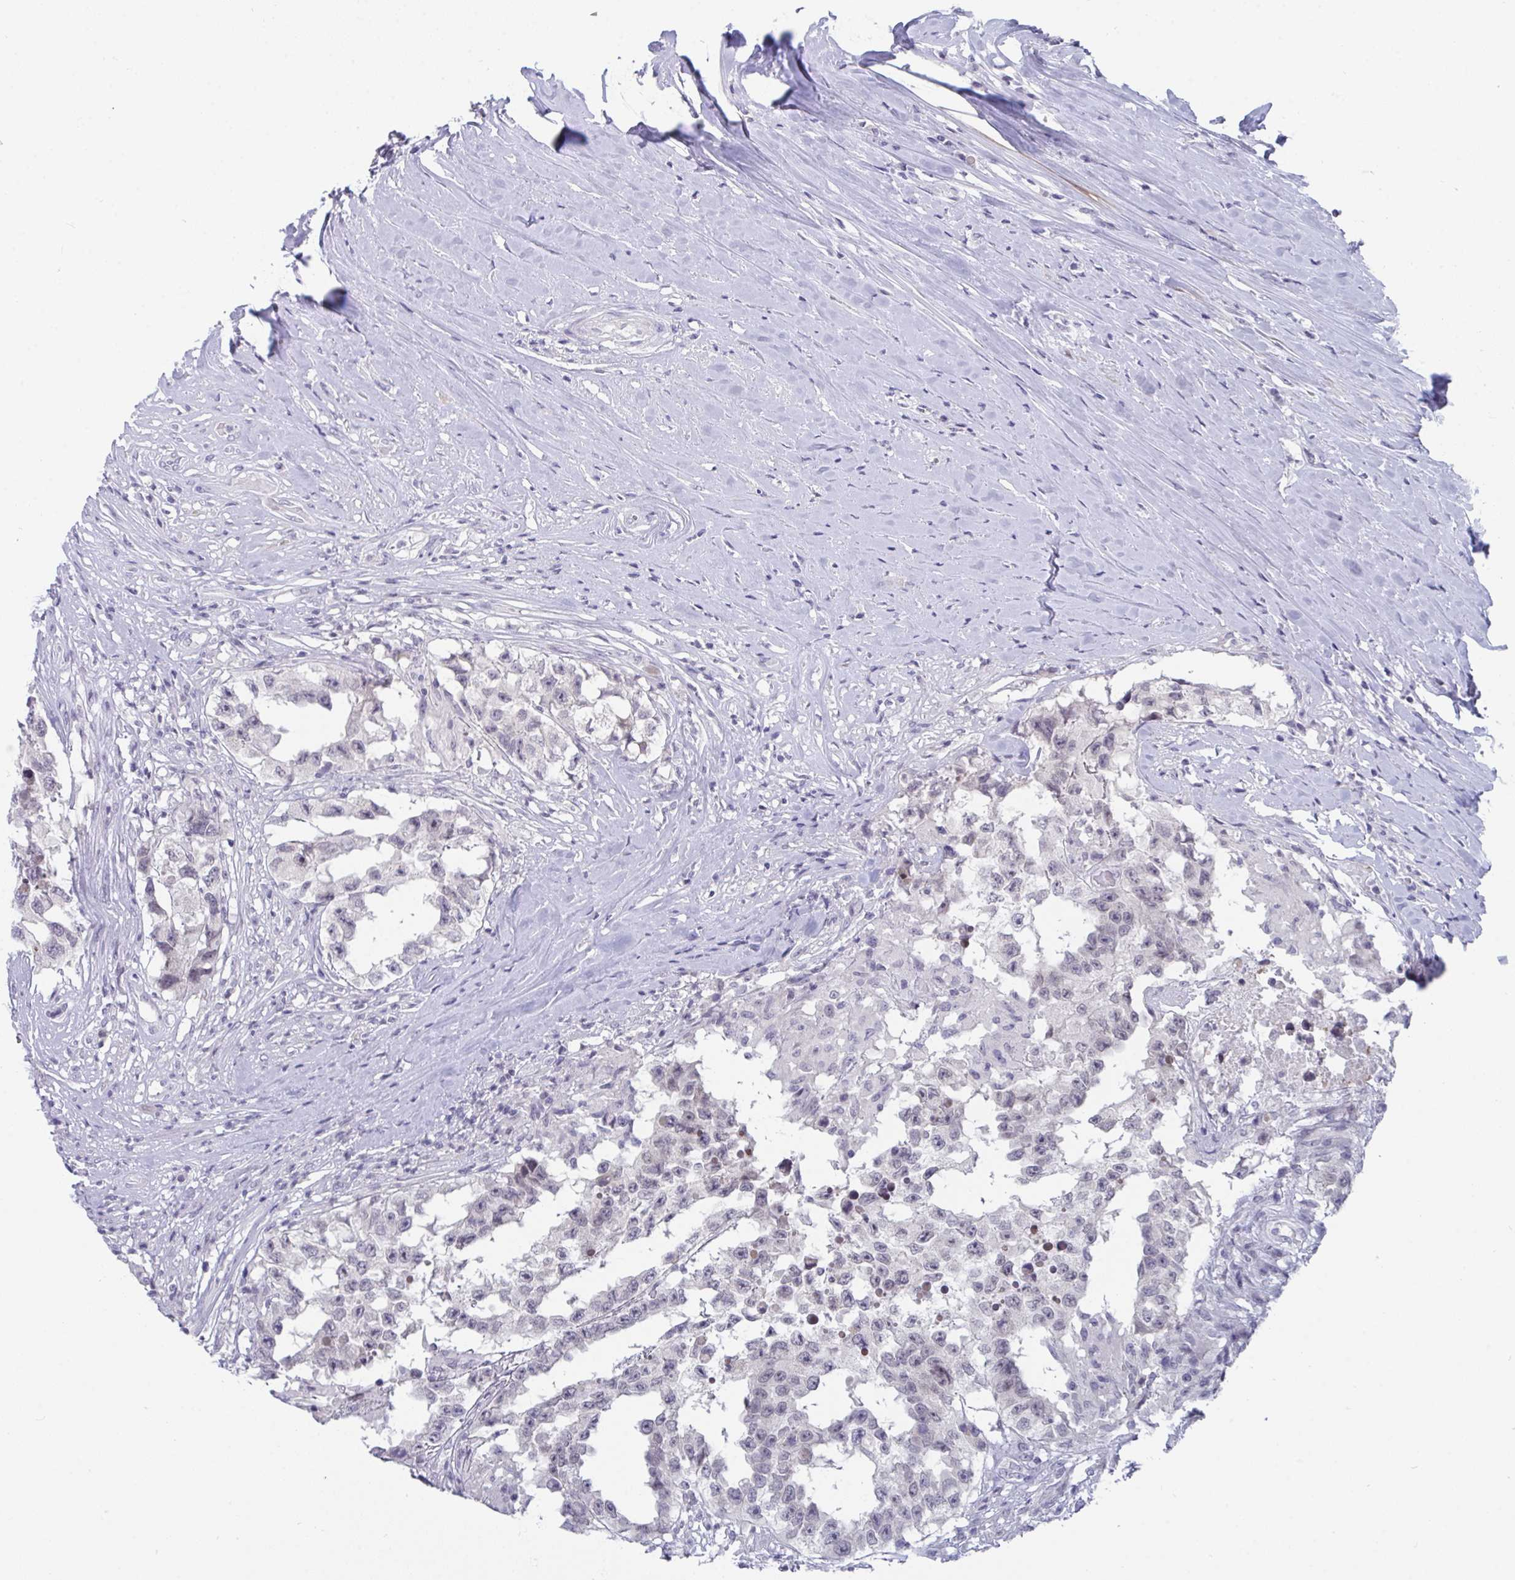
{"staining": {"intensity": "weak", "quantity": "25%-75%", "location": "nuclear"}, "tissue": "testis cancer", "cell_type": "Tumor cells", "image_type": "cancer", "snomed": [{"axis": "morphology", "description": "Carcinoma, Embryonal, NOS"}, {"axis": "topography", "description": "Testis"}], "caption": "Embryonal carcinoma (testis) stained with DAB immunohistochemistry (IHC) shows low levels of weak nuclear expression in about 25%-75% of tumor cells.", "gene": "BMAL2", "patient": {"sex": "male", "age": 83}}